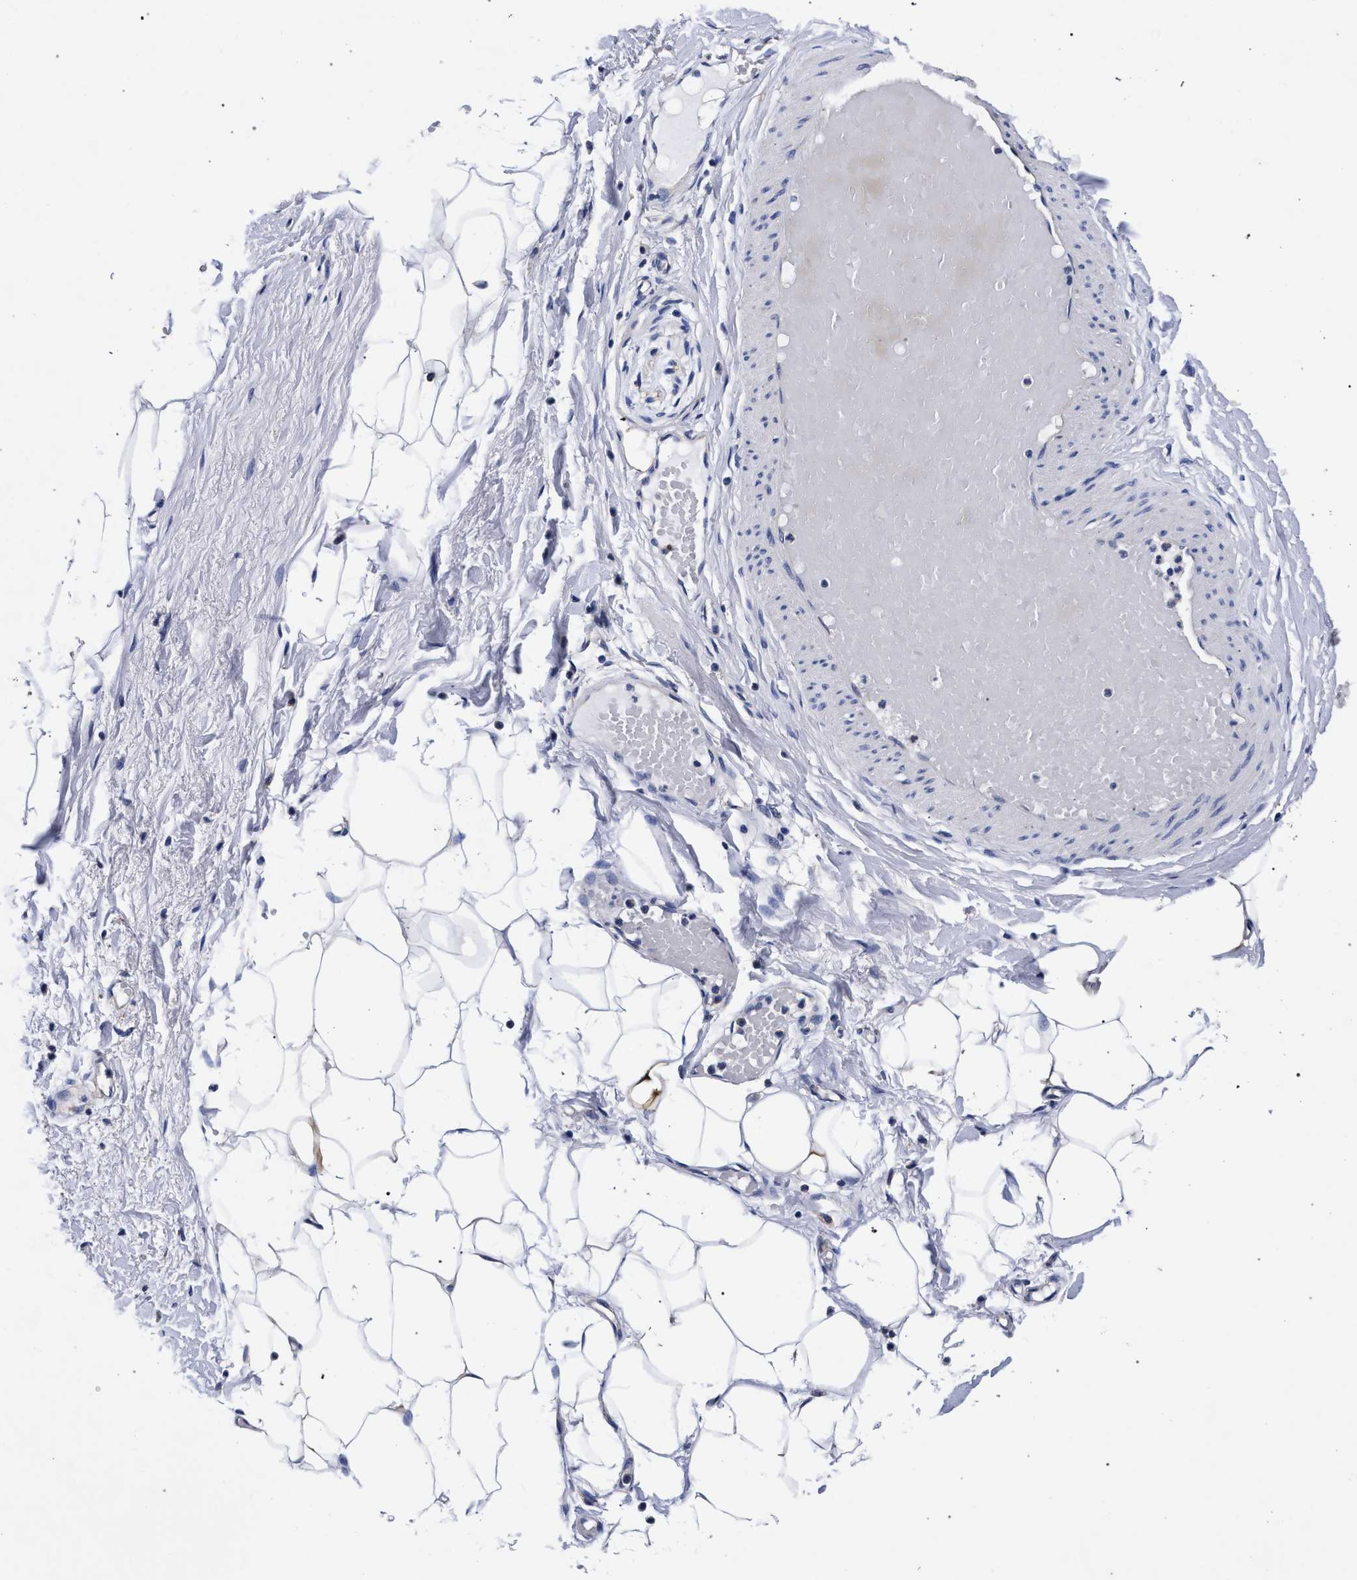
{"staining": {"intensity": "negative", "quantity": "none", "location": "none"}, "tissue": "adipose tissue", "cell_type": "Adipocytes", "image_type": "normal", "snomed": [{"axis": "morphology", "description": "Normal tissue, NOS"}, {"axis": "topography", "description": "Soft tissue"}], "caption": "Adipose tissue stained for a protein using immunohistochemistry (IHC) shows no expression adipocytes.", "gene": "CFAP95", "patient": {"sex": "male", "age": 72}}